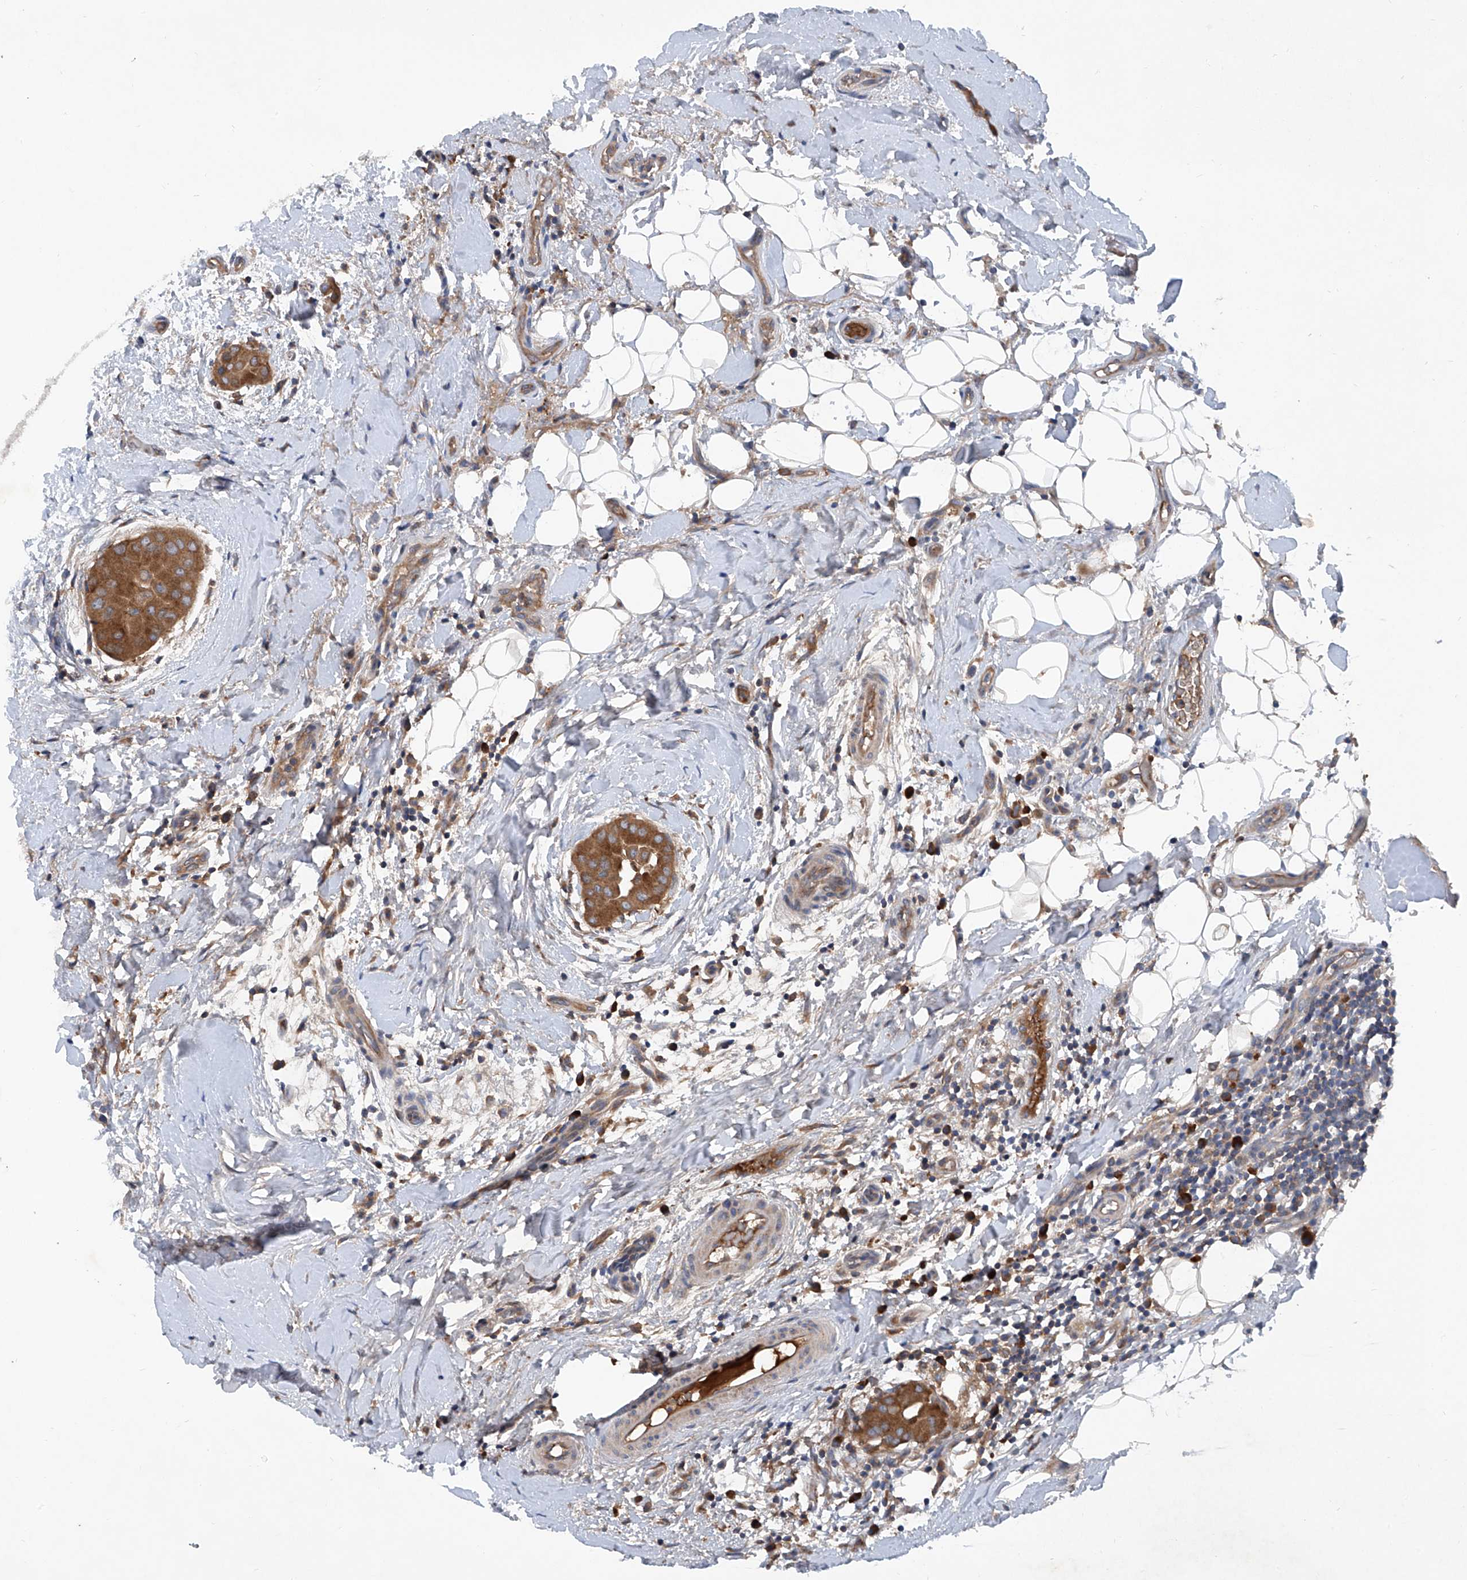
{"staining": {"intensity": "strong", "quantity": ">75%", "location": "cytoplasmic/membranous"}, "tissue": "thyroid cancer", "cell_type": "Tumor cells", "image_type": "cancer", "snomed": [{"axis": "morphology", "description": "Papillary adenocarcinoma, NOS"}, {"axis": "topography", "description": "Thyroid gland"}], "caption": "Tumor cells demonstrate high levels of strong cytoplasmic/membranous positivity in approximately >75% of cells in human papillary adenocarcinoma (thyroid).", "gene": "ASCC3", "patient": {"sex": "male", "age": 33}}